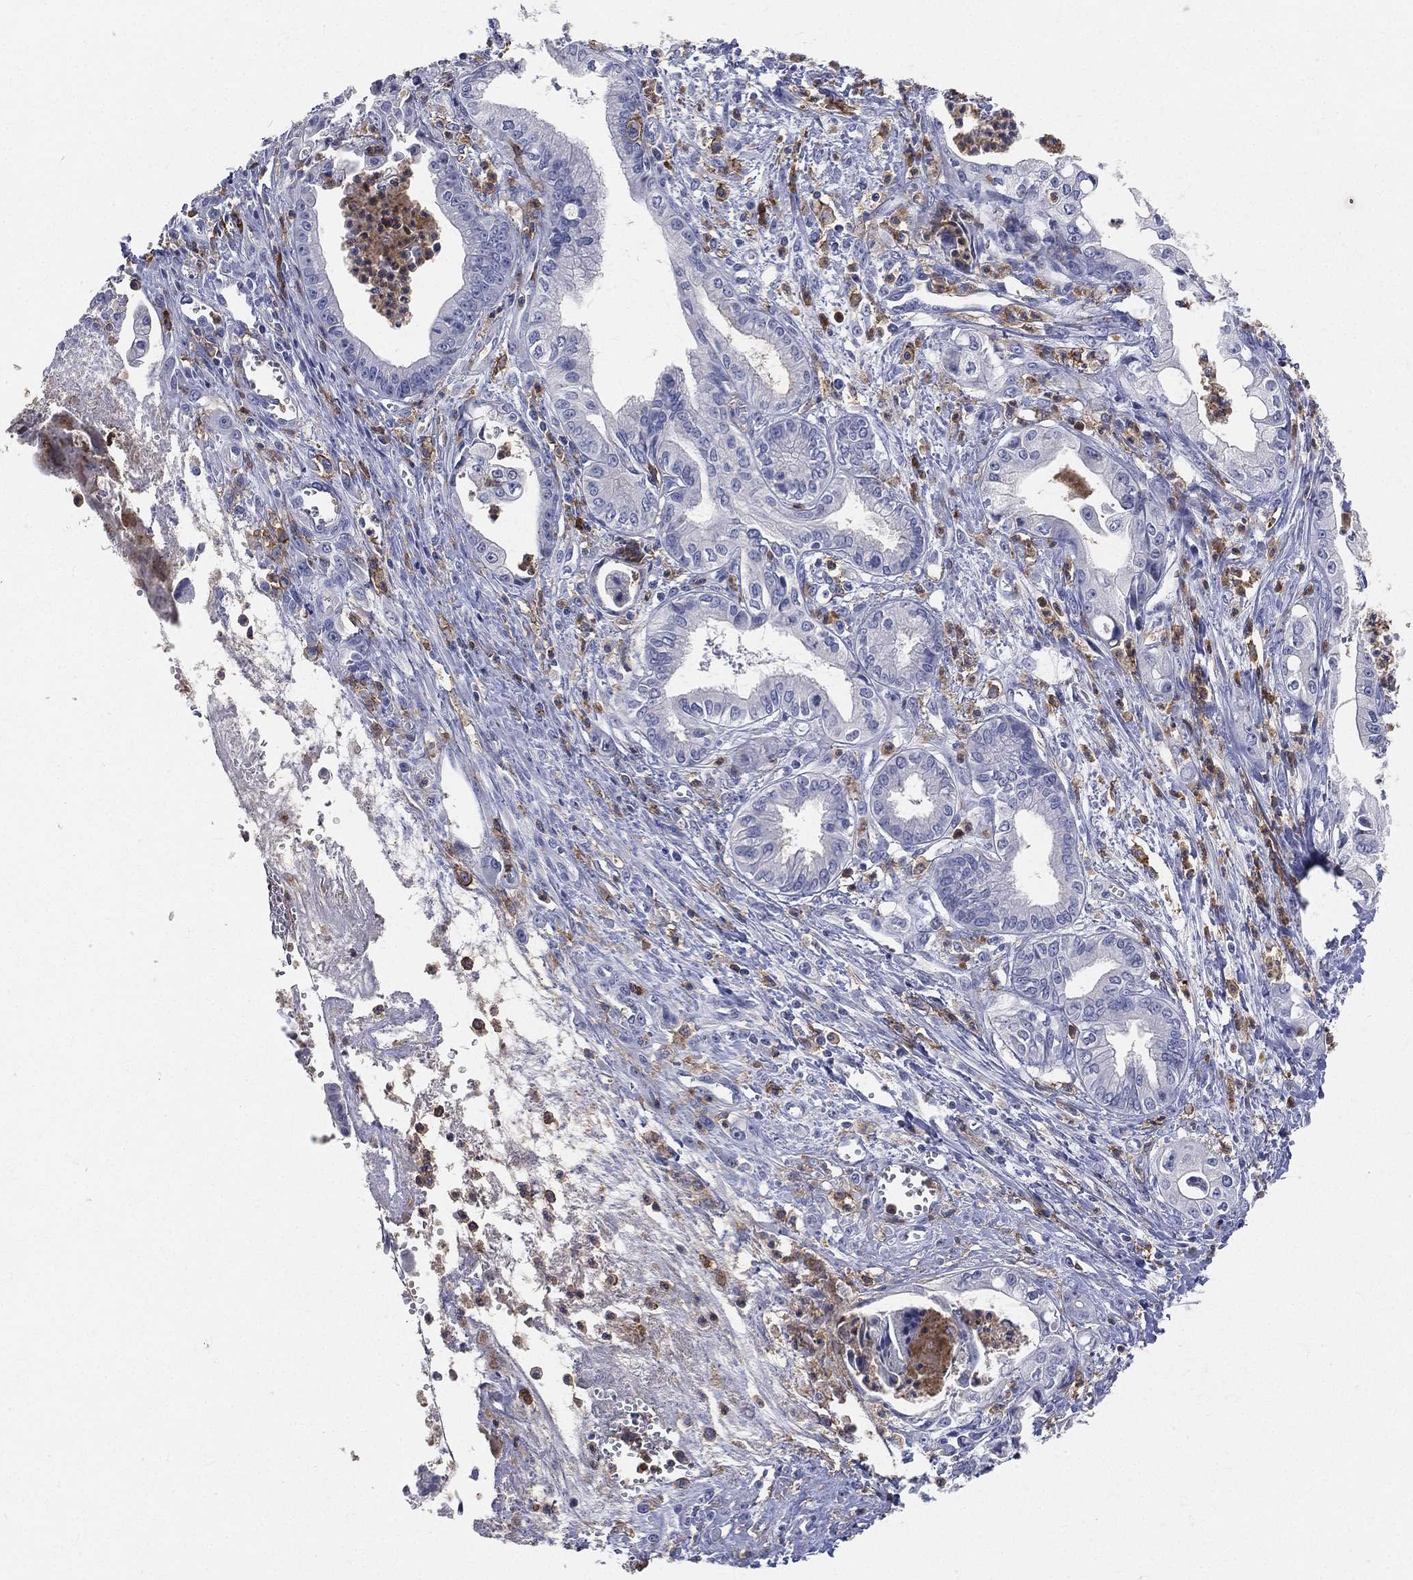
{"staining": {"intensity": "negative", "quantity": "none", "location": "none"}, "tissue": "pancreatic cancer", "cell_type": "Tumor cells", "image_type": "cancer", "snomed": [{"axis": "morphology", "description": "Adenocarcinoma, NOS"}, {"axis": "topography", "description": "Pancreas"}], "caption": "Tumor cells show no significant expression in pancreatic adenocarcinoma.", "gene": "CD33", "patient": {"sex": "female", "age": 65}}